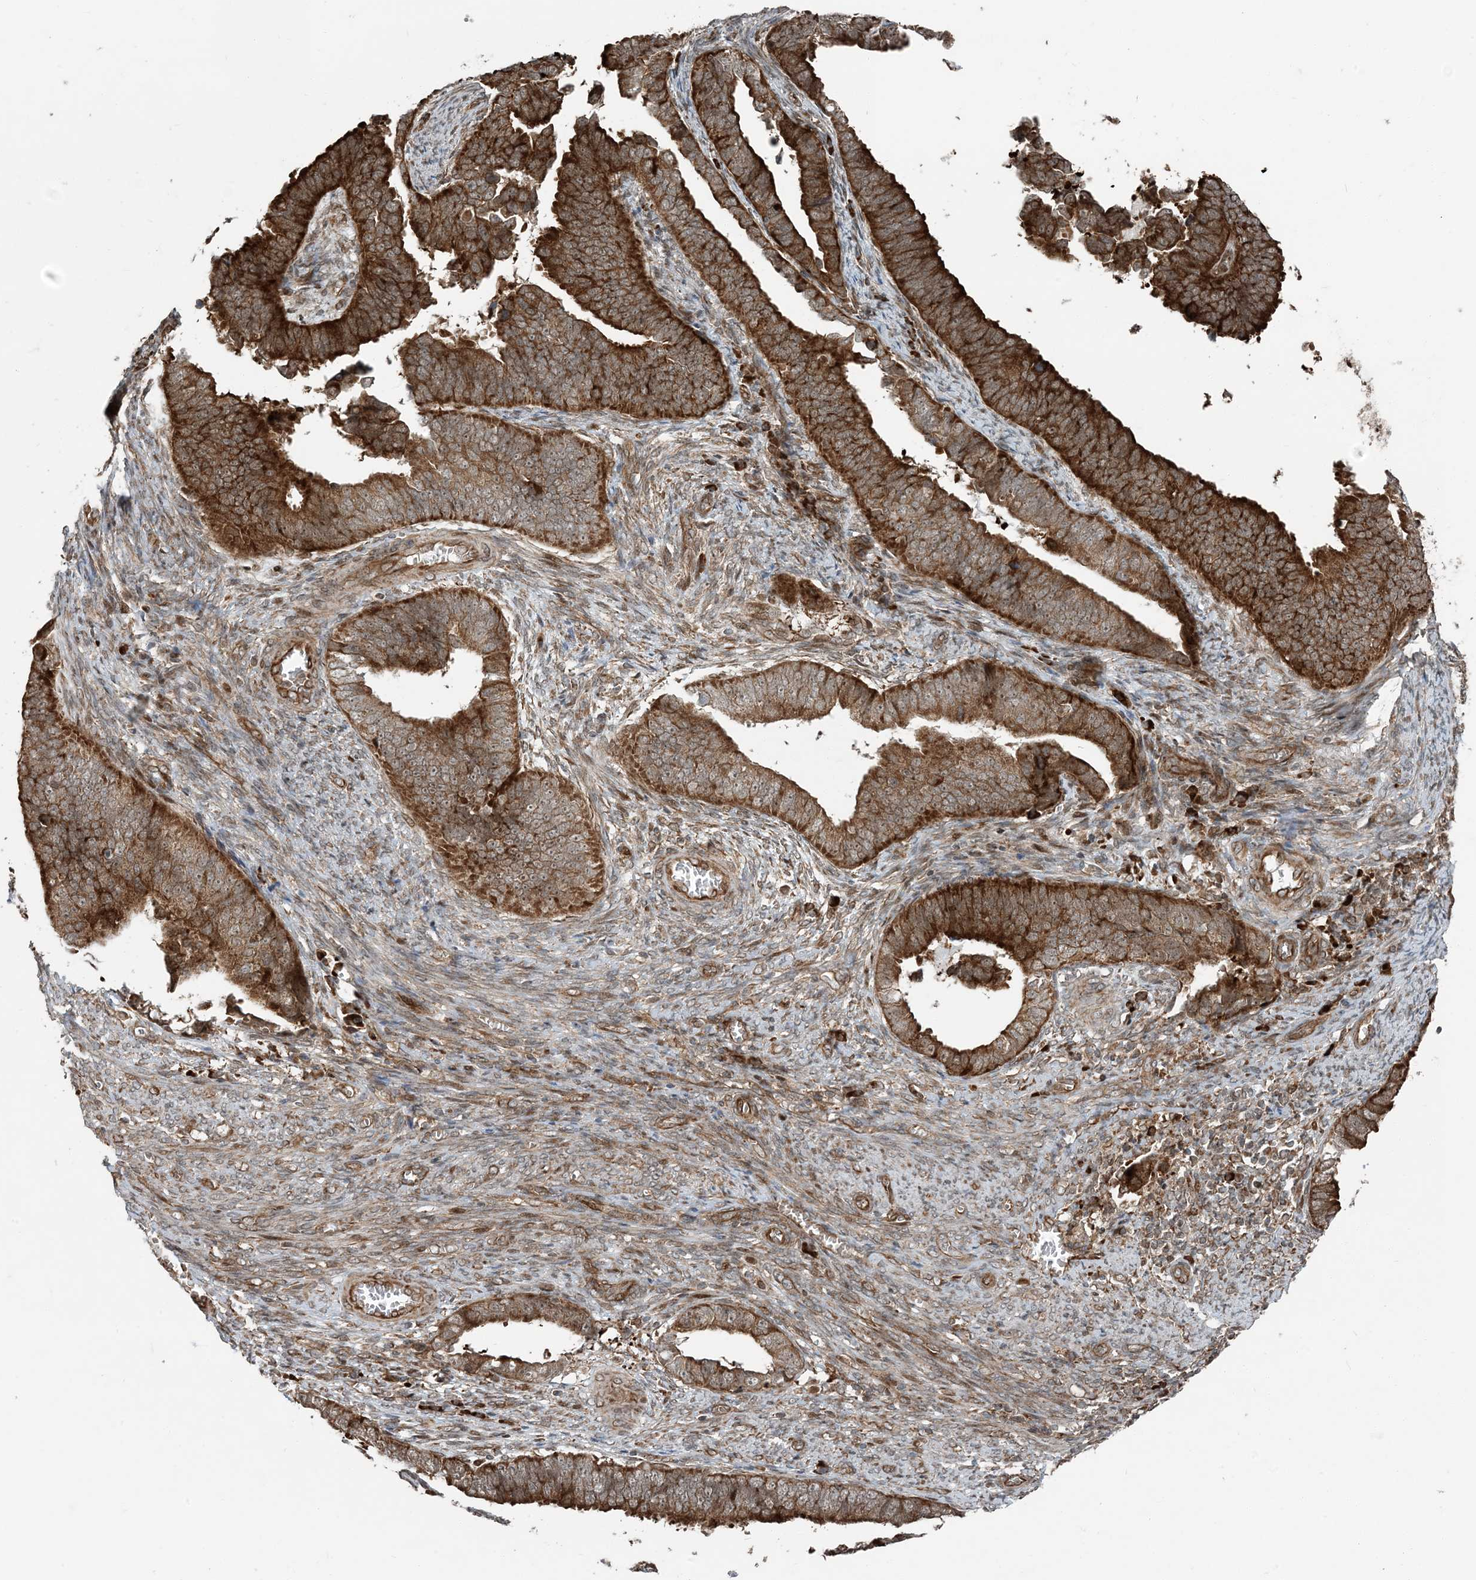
{"staining": {"intensity": "strong", "quantity": ">75%", "location": "cytoplasmic/membranous"}, "tissue": "endometrial cancer", "cell_type": "Tumor cells", "image_type": "cancer", "snomed": [{"axis": "morphology", "description": "Adenocarcinoma, NOS"}, {"axis": "topography", "description": "Endometrium"}], "caption": "High-power microscopy captured an immunohistochemistry histopathology image of endometrial cancer (adenocarcinoma), revealing strong cytoplasmic/membranous positivity in approximately >75% of tumor cells.", "gene": "EDEM2", "patient": {"sex": "female", "age": 75}}